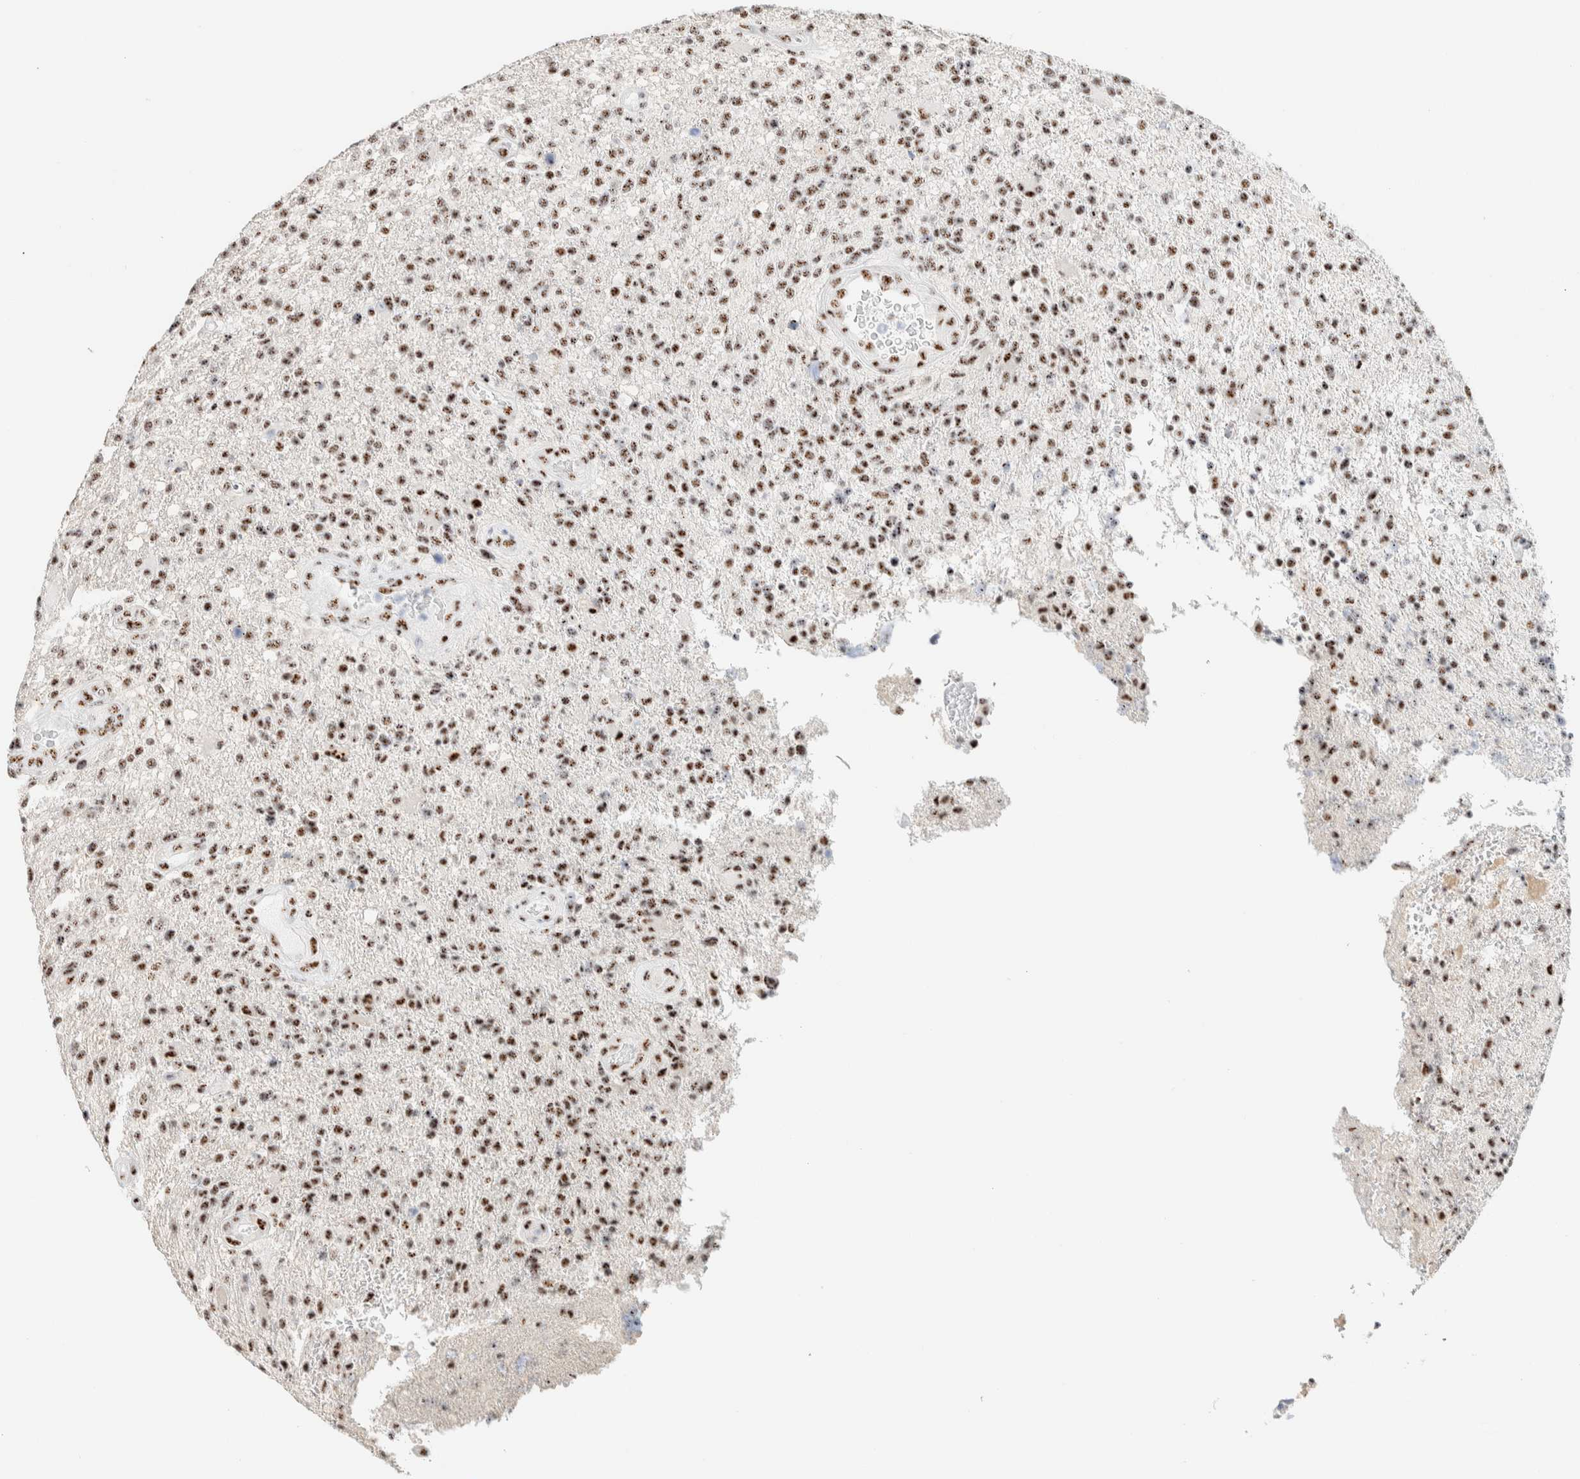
{"staining": {"intensity": "moderate", "quantity": ">75%", "location": "nuclear"}, "tissue": "glioma", "cell_type": "Tumor cells", "image_type": "cancer", "snomed": [{"axis": "morphology", "description": "Glioma, malignant, High grade"}, {"axis": "topography", "description": "Brain"}], "caption": "Brown immunohistochemical staining in malignant glioma (high-grade) shows moderate nuclear staining in about >75% of tumor cells.", "gene": "SON", "patient": {"sex": "male", "age": 72}}